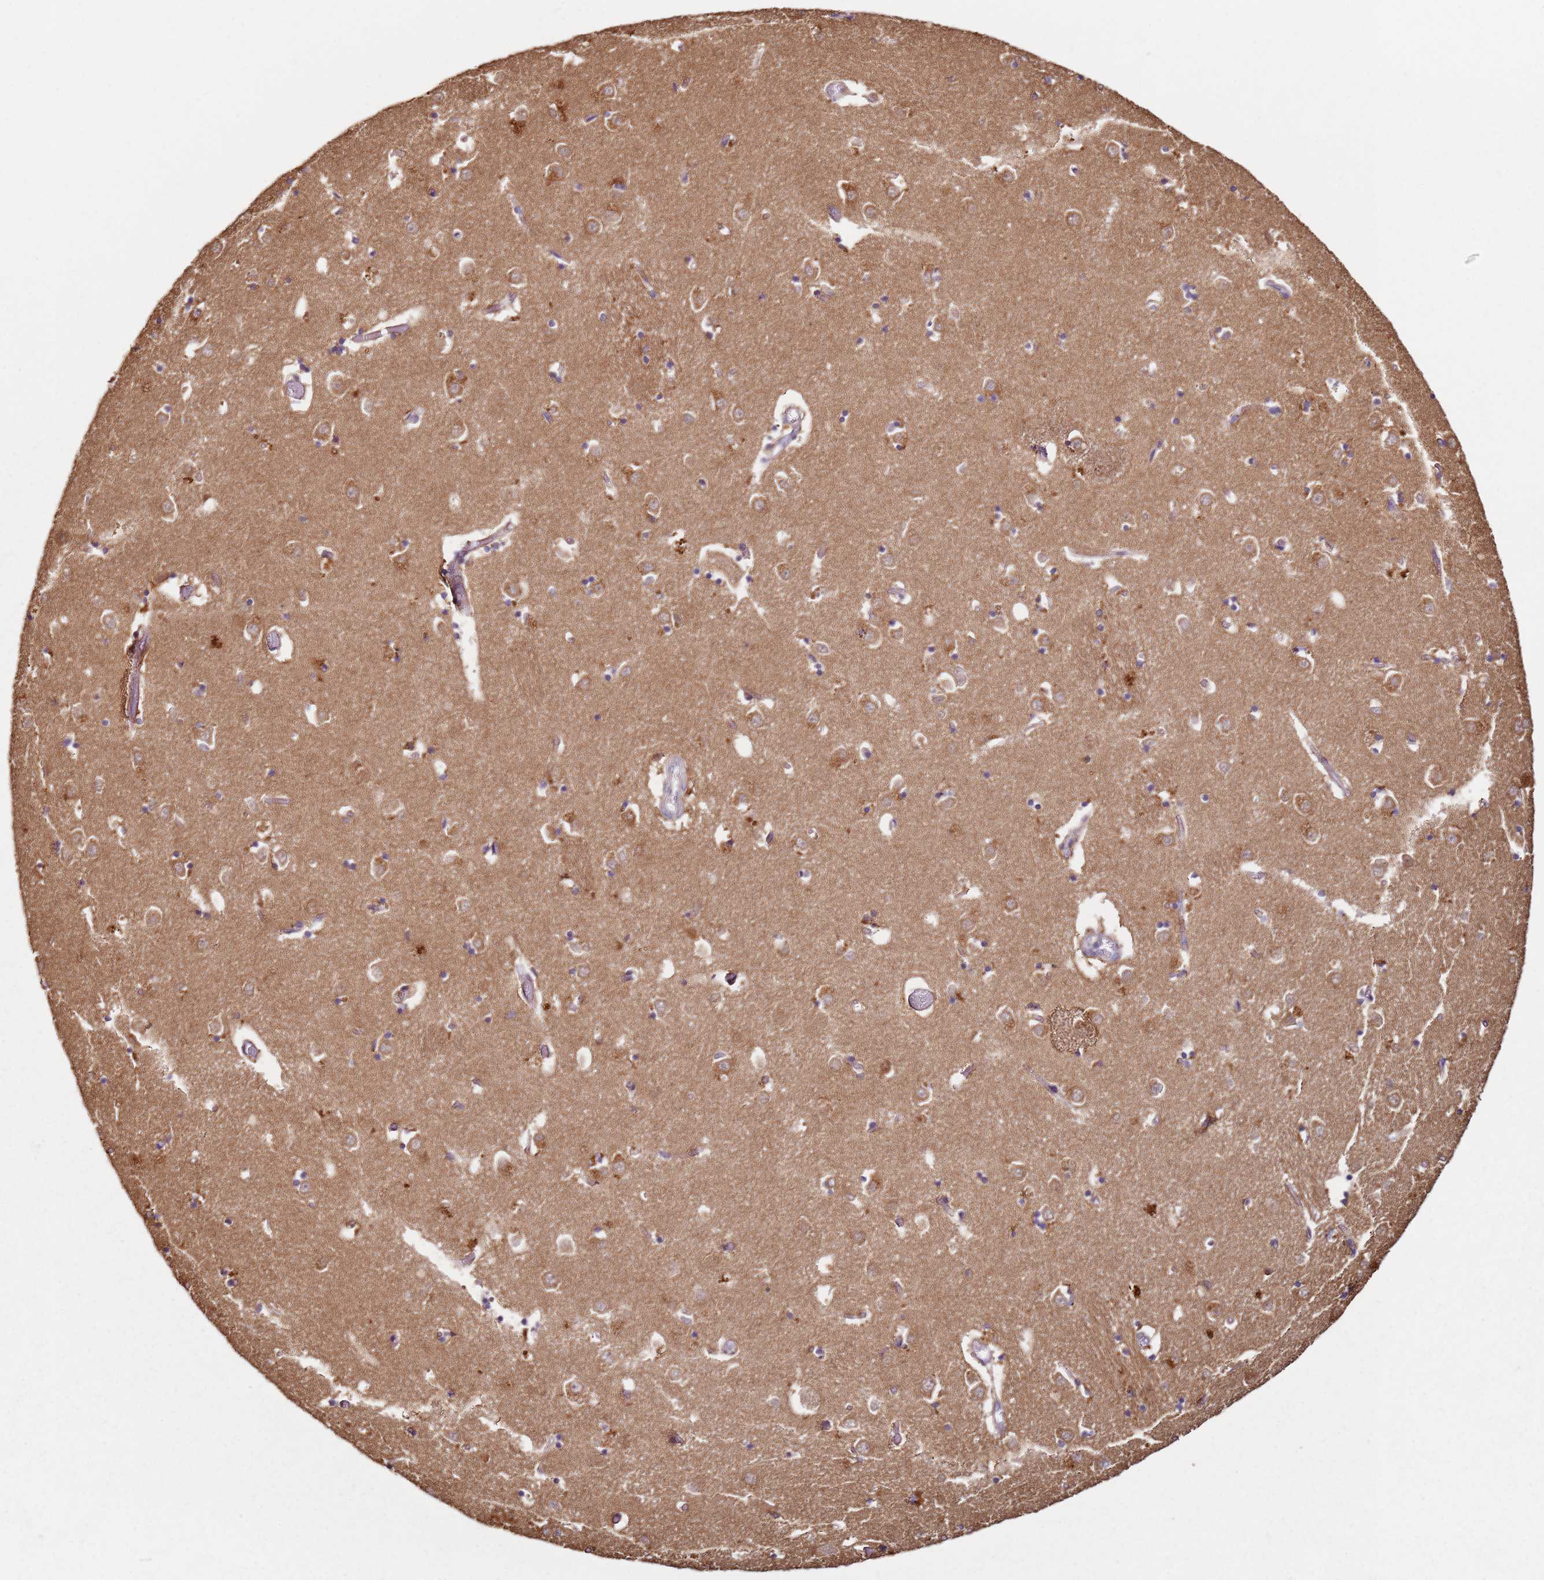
{"staining": {"intensity": "negative", "quantity": "none", "location": "none"}, "tissue": "caudate", "cell_type": "Glial cells", "image_type": "normal", "snomed": [{"axis": "morphology", "description": "Normal tissue, NOS"}, {"axis": "topography", "description": "Lateral ventricle wall"}], "caption": "Protein analysis of normal caudate shows no significant expression in glial cells. The staining is performed using DAB (3,3'-diaminobenzidine) brown chromogen with nuclei counter-stained in using hematoxylin.", "gene": "MDH1", "patient": {"sex": "male", "age": 70}}